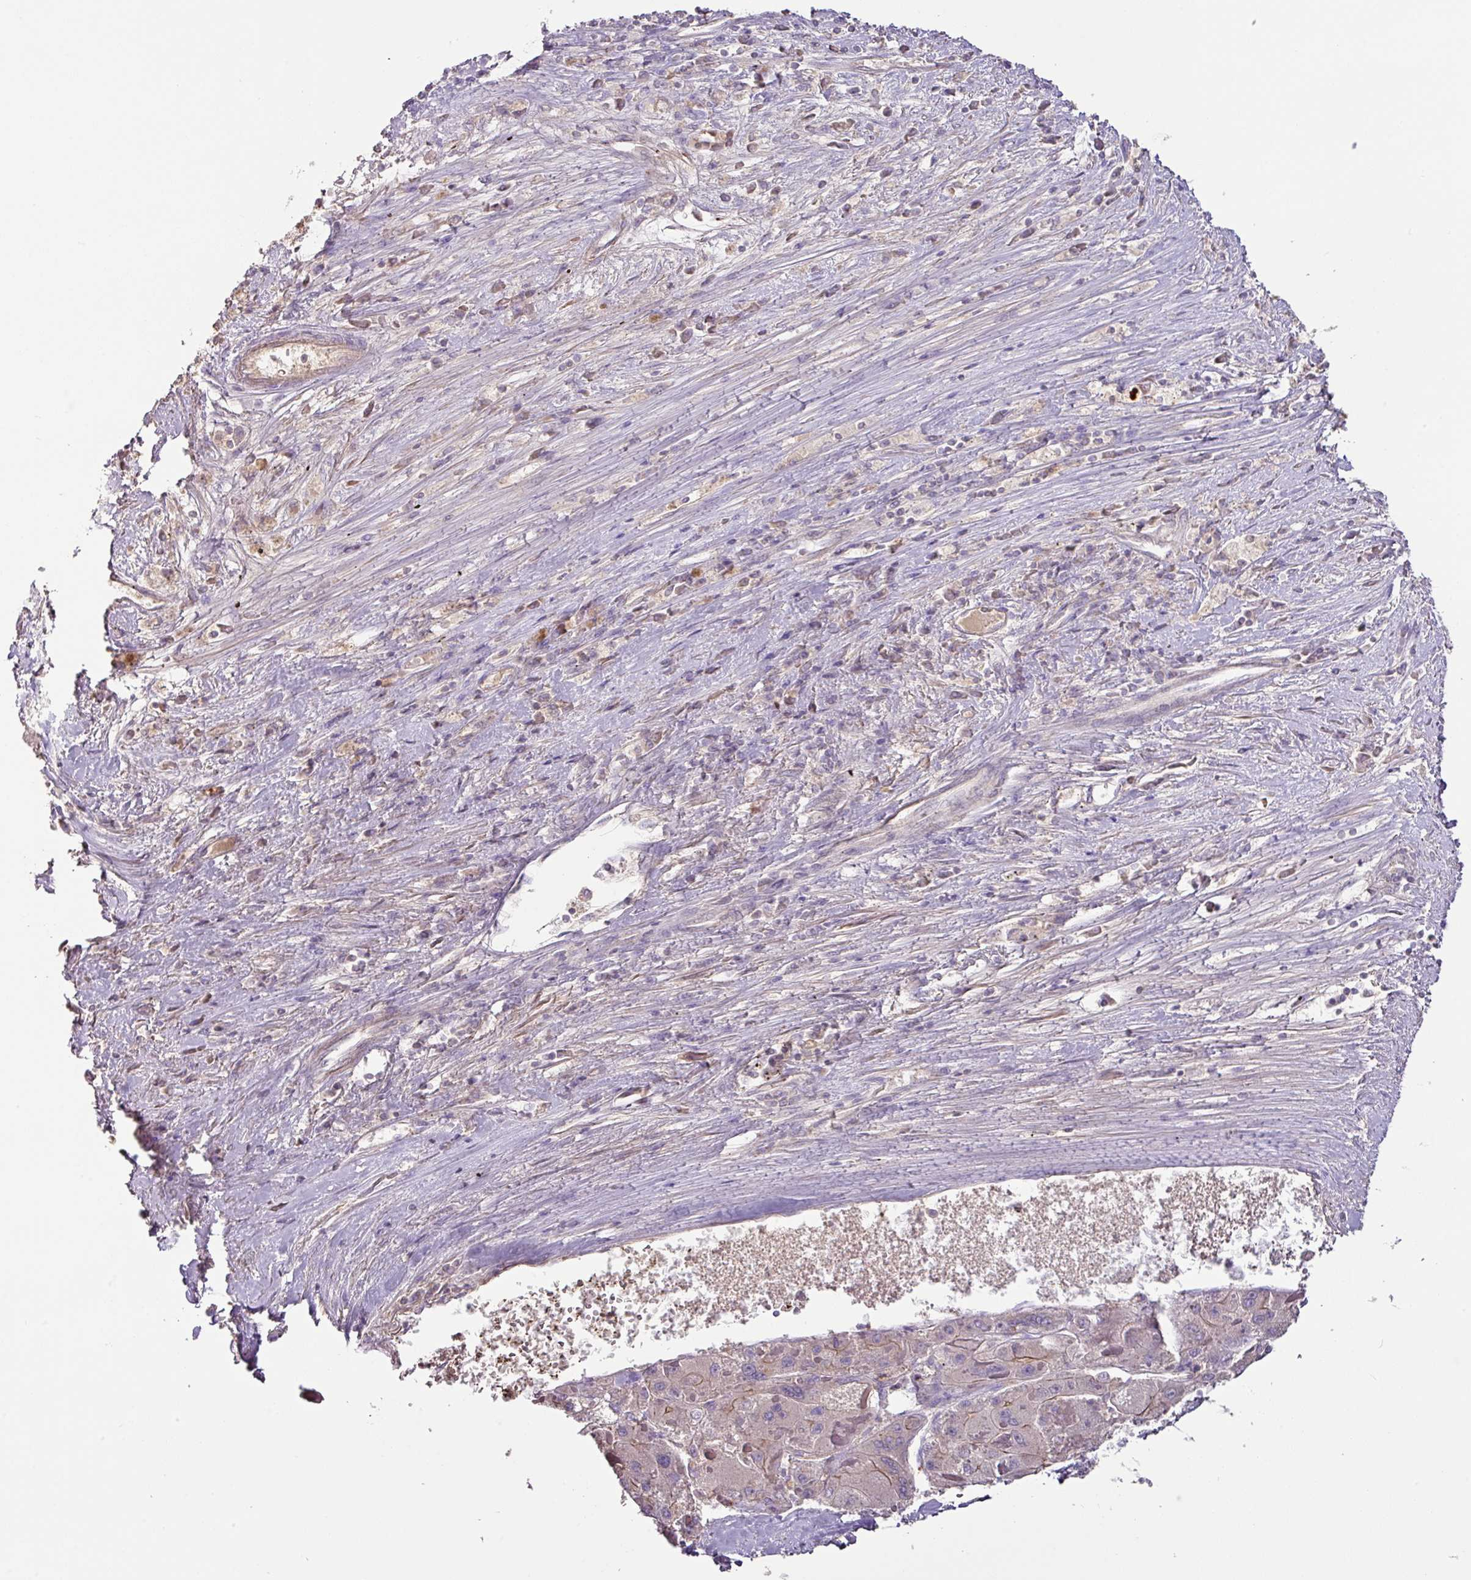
{"staining": {"intensity": "weak", "quantity": "<25%", "location": "cytoplasmic/membranous"}, "tissue": "liver cancer", "cell_type": "Tumor cells", "image_type": "cancer", "snomed": [{"axis": "morphology", "description": "Carcinoma, Hepatocellular, NOS"}, {"axis": "topography", "description": "Liver"}], "caption": "DAB immunohistochemical staining of liver hepatocellular carcinoma shows no significant staining in tumor cells.", "gene": "AGR3", "patient": {"sex": "female", "age": 73}}